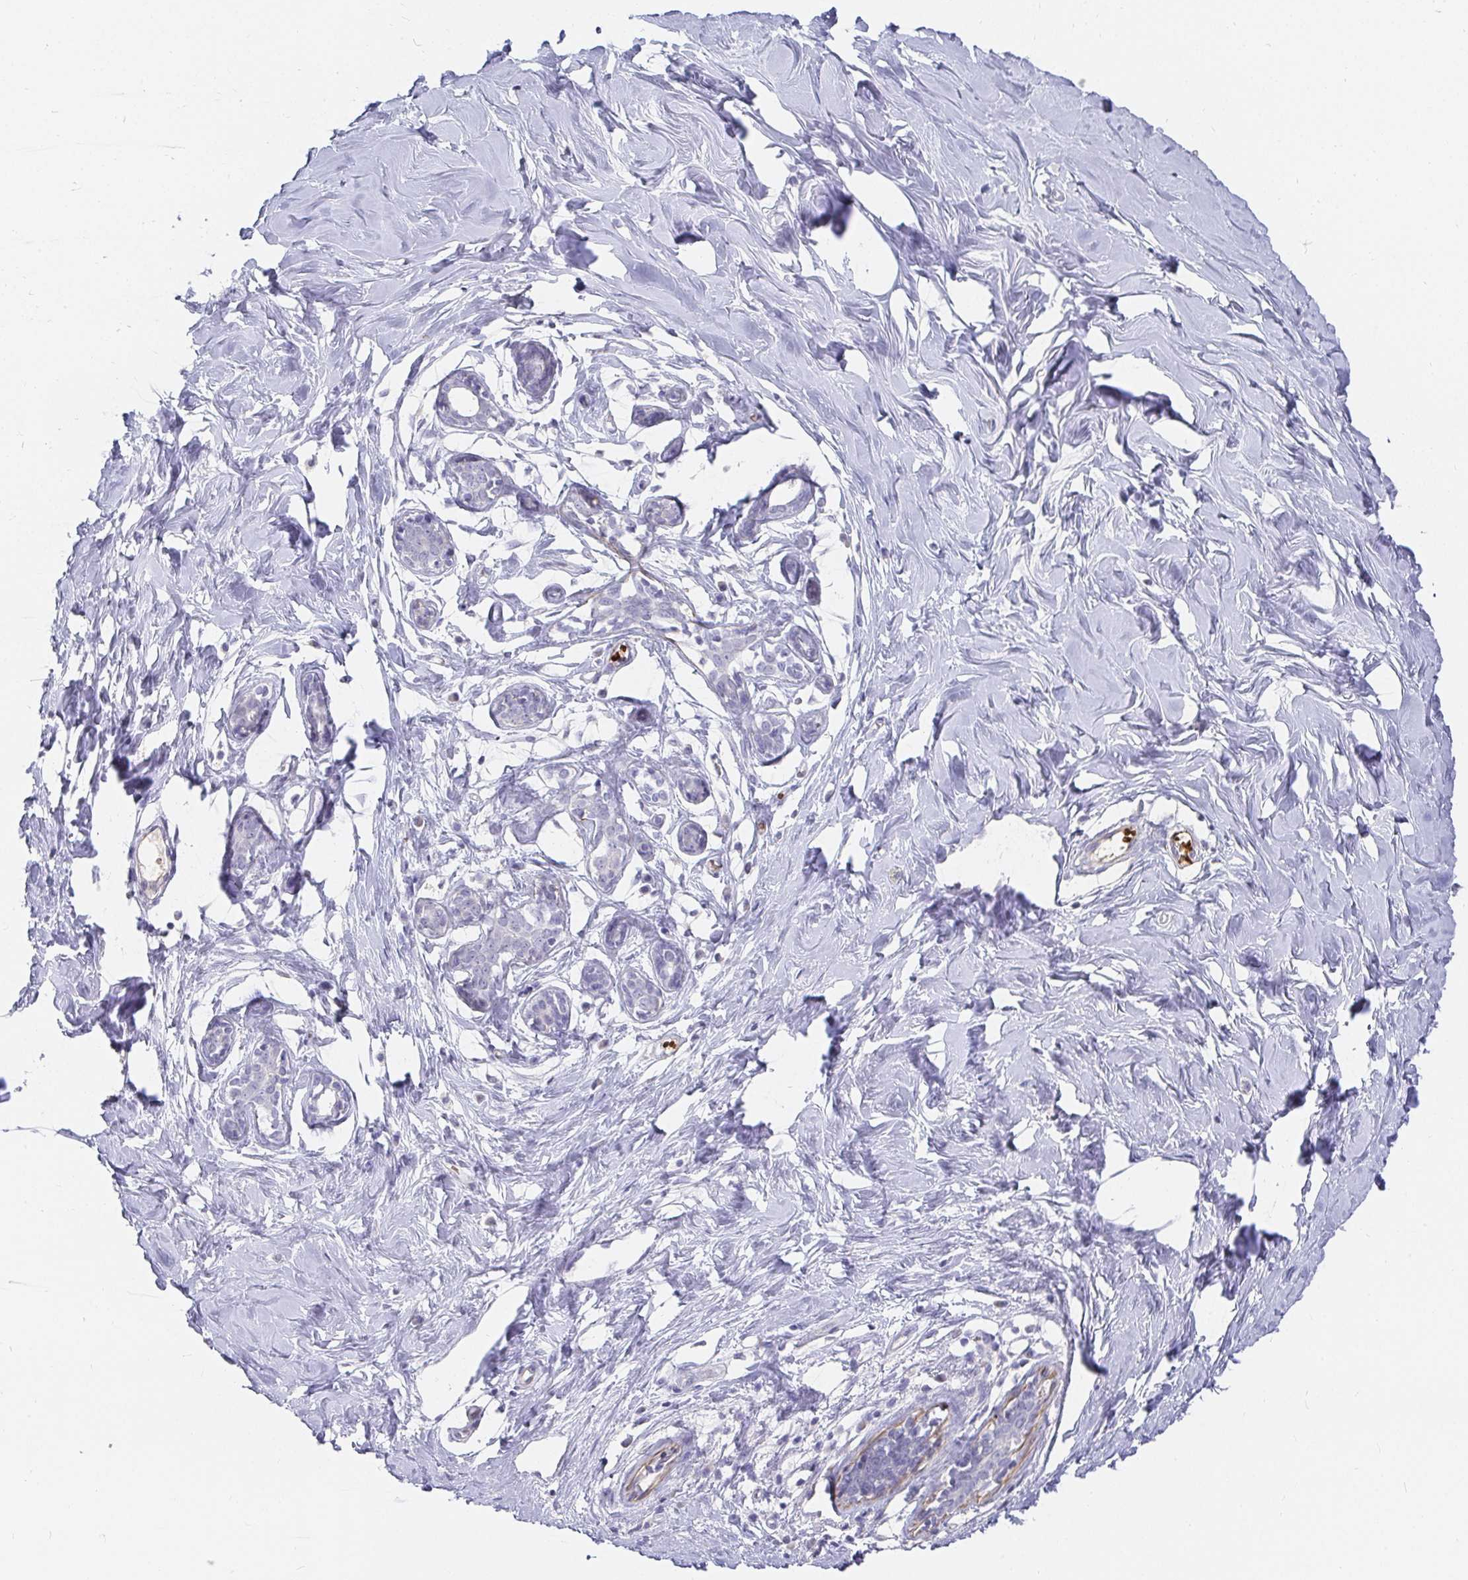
{"staining": {"intensity": "negative", "quantity": "none", "location": "none"}, "tissue": "breast", "cell_type": "Adipocytes", "image_type": "normal", "snomed": [{"axis": "morphology", "description": "Normal tissue, NOS"}, {"axis": "topography", "description": "Breast"}], "caption": "Immunohistochemical staining of unremarkable breast reveals no significant expression in adipocytes. Brightfield microscopy of immunohistochemistry stained with DAB (3,3'-diaminobenzidine) (brown) and hematoxylin (blue), captured at high magnification.", "gene": "FGF21", "patient": {"sex": "female", "age": 27}}